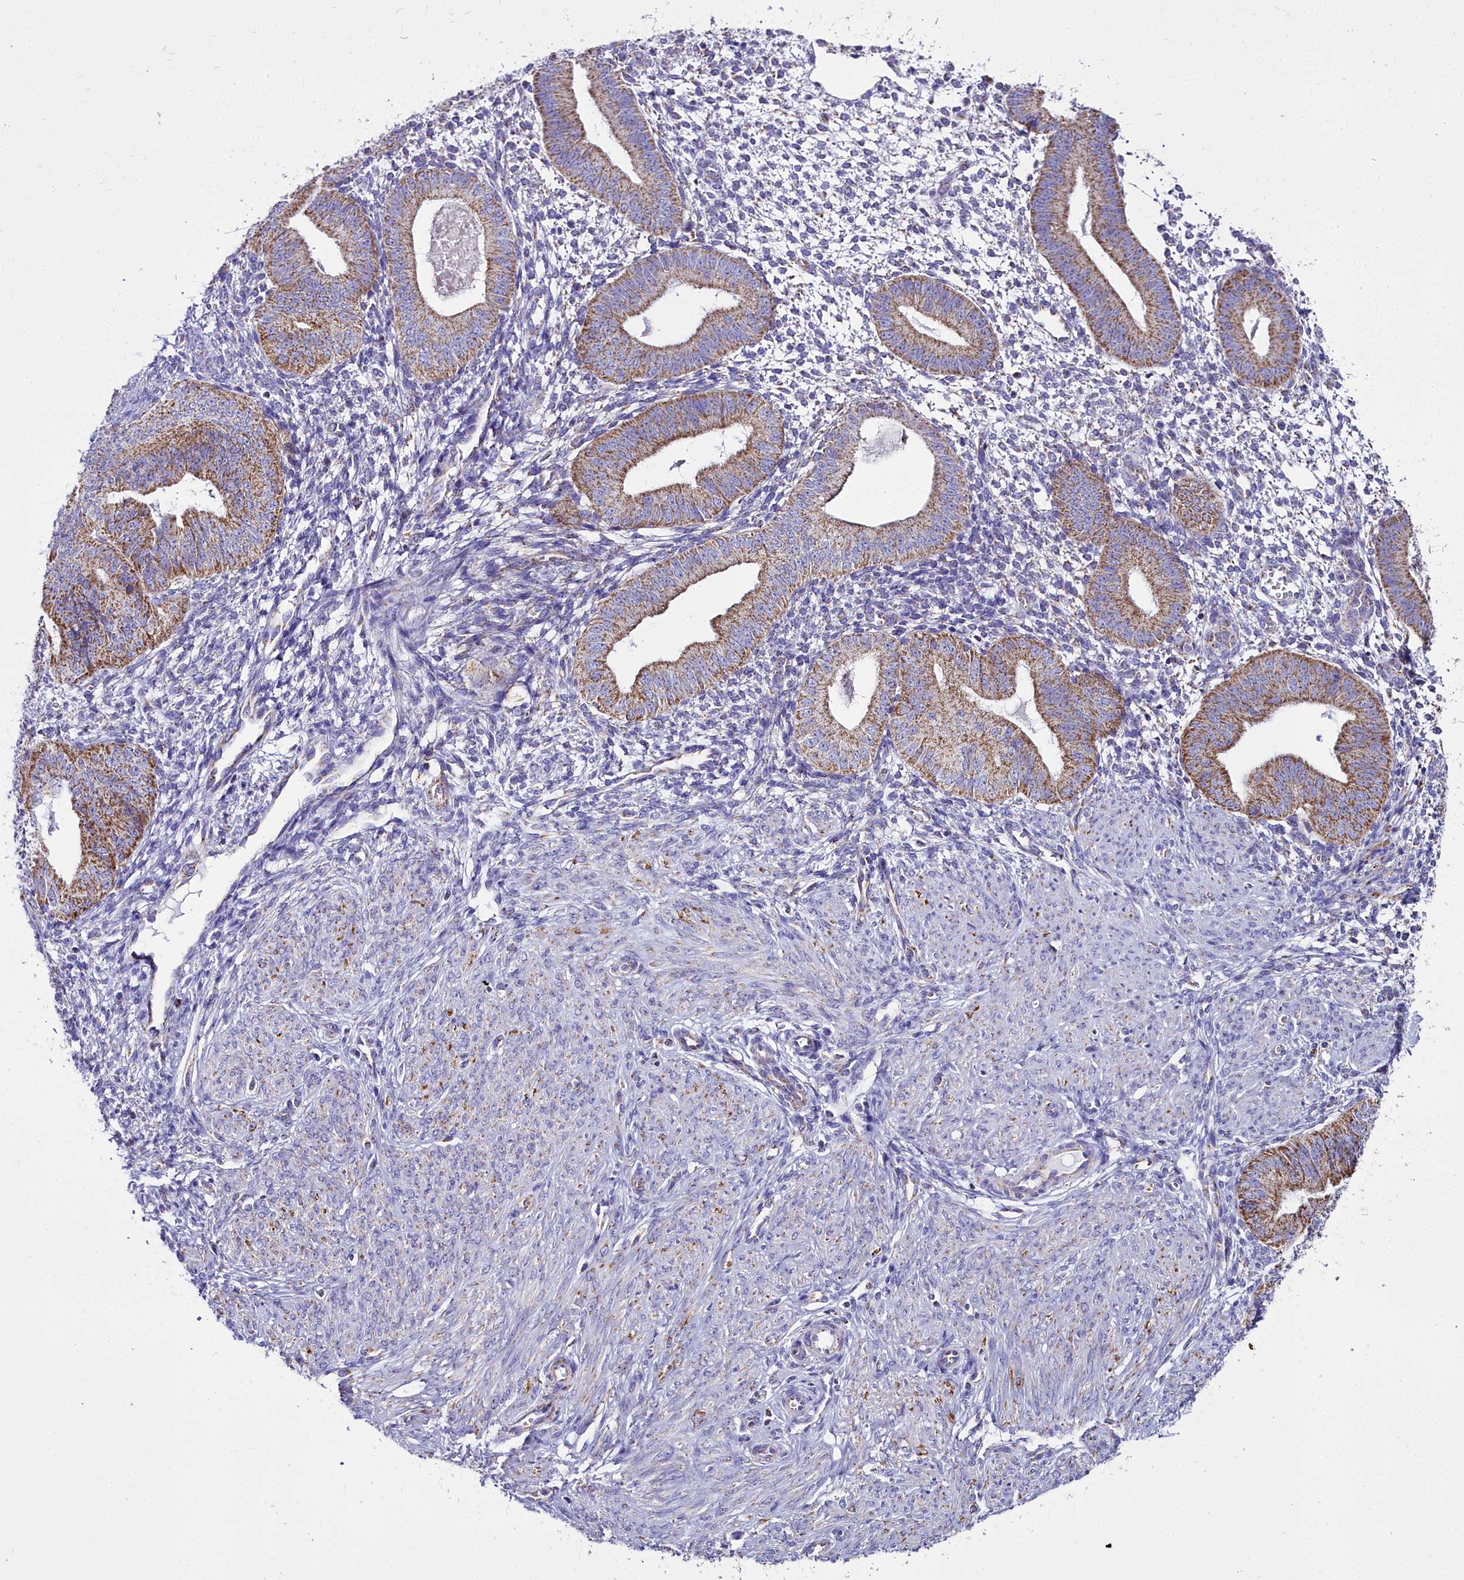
{"staining": {"intensity": "negative", "quantity": "none", "location": "none"}, "tissue": "endometrium", "cell_type": "Cells in endometrial stroma", "image_type": "normal", "snomed": [{"axis": "morphology", "description": "Normal tissue, NOS"}, {"axis": "topography", "description": "Endometrium"}], "caption": "Immunohistochemistry (IHC) of benign endometrium demonstrates no positivity in cells in endometrial stroma. (IHC, brightfield microscopy, high magnification).", "gene": "WDFY3", "patient": {"sex": "female", "age": 49}}